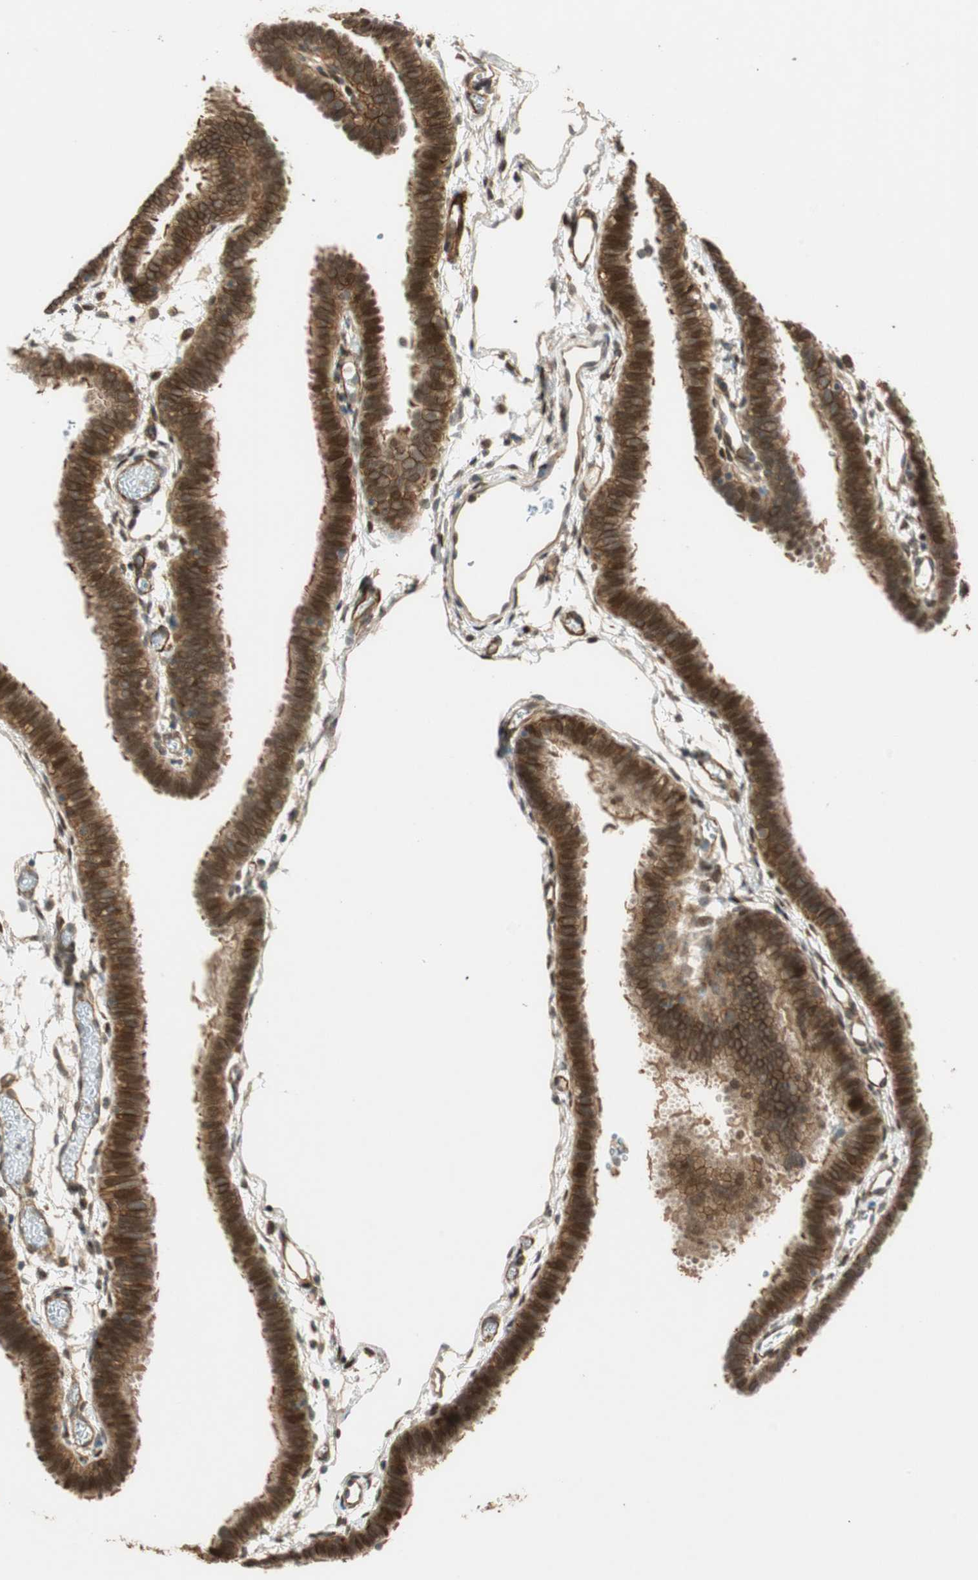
{"staining": {"intensity": "moderate", "quantity": ">75%", "location": "cytoplasmic/membranous,nuclear"}, "tissue": "fallopian tube", "cell_type": "Glandular cells", "image_type": "normal", "snomed": [{"axis": "morphology", "description": "Normal tissue, NOS"}, {"axis": "topography", "description": "Fallopian tube"}], "caption": "The immunohistochemical stain highlights moderate cytoplasmic/membranous,nuclear positivity in glandular cells of unremarkable fallopian tube.", "gene": "NES", "patient": {"sex": "female", "age": 29}}